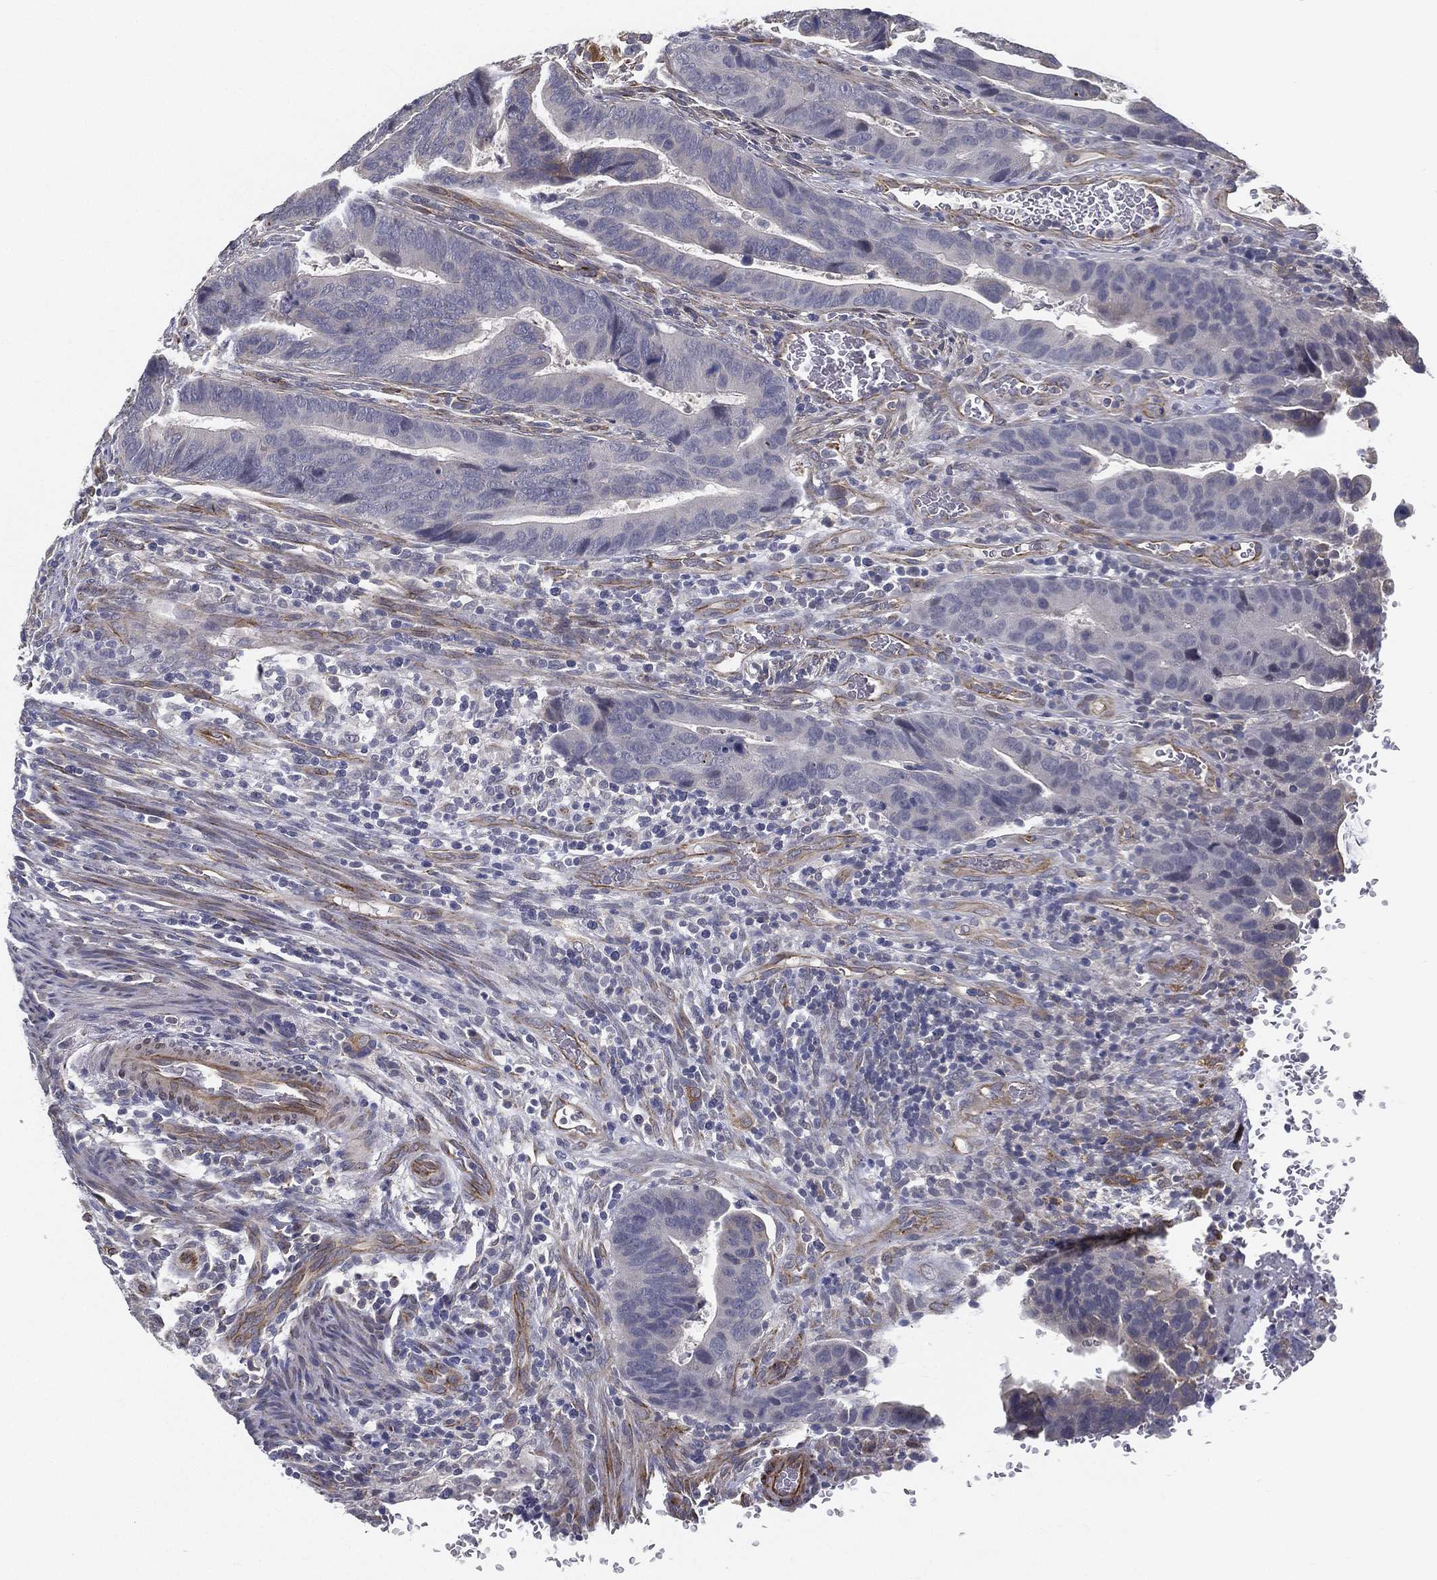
{"staining": {"intensity": "negative", "quantity": "none", "location": "none"}, "tissue": "colorectal cancer", "cell_type": "Tumor cells", "image_type": "cancer", "snomed": [{"axis": "morphology", "description": "Adenocarcinoma, NOS"}, {"axis": "topography", "description": "Colon"}], "caption": "An image of human adenocarcinoma (colorectal) is negative for staining in tumor cells.", "gene": "LRRC56", "patient": {"sex": "female", "age": 56}}